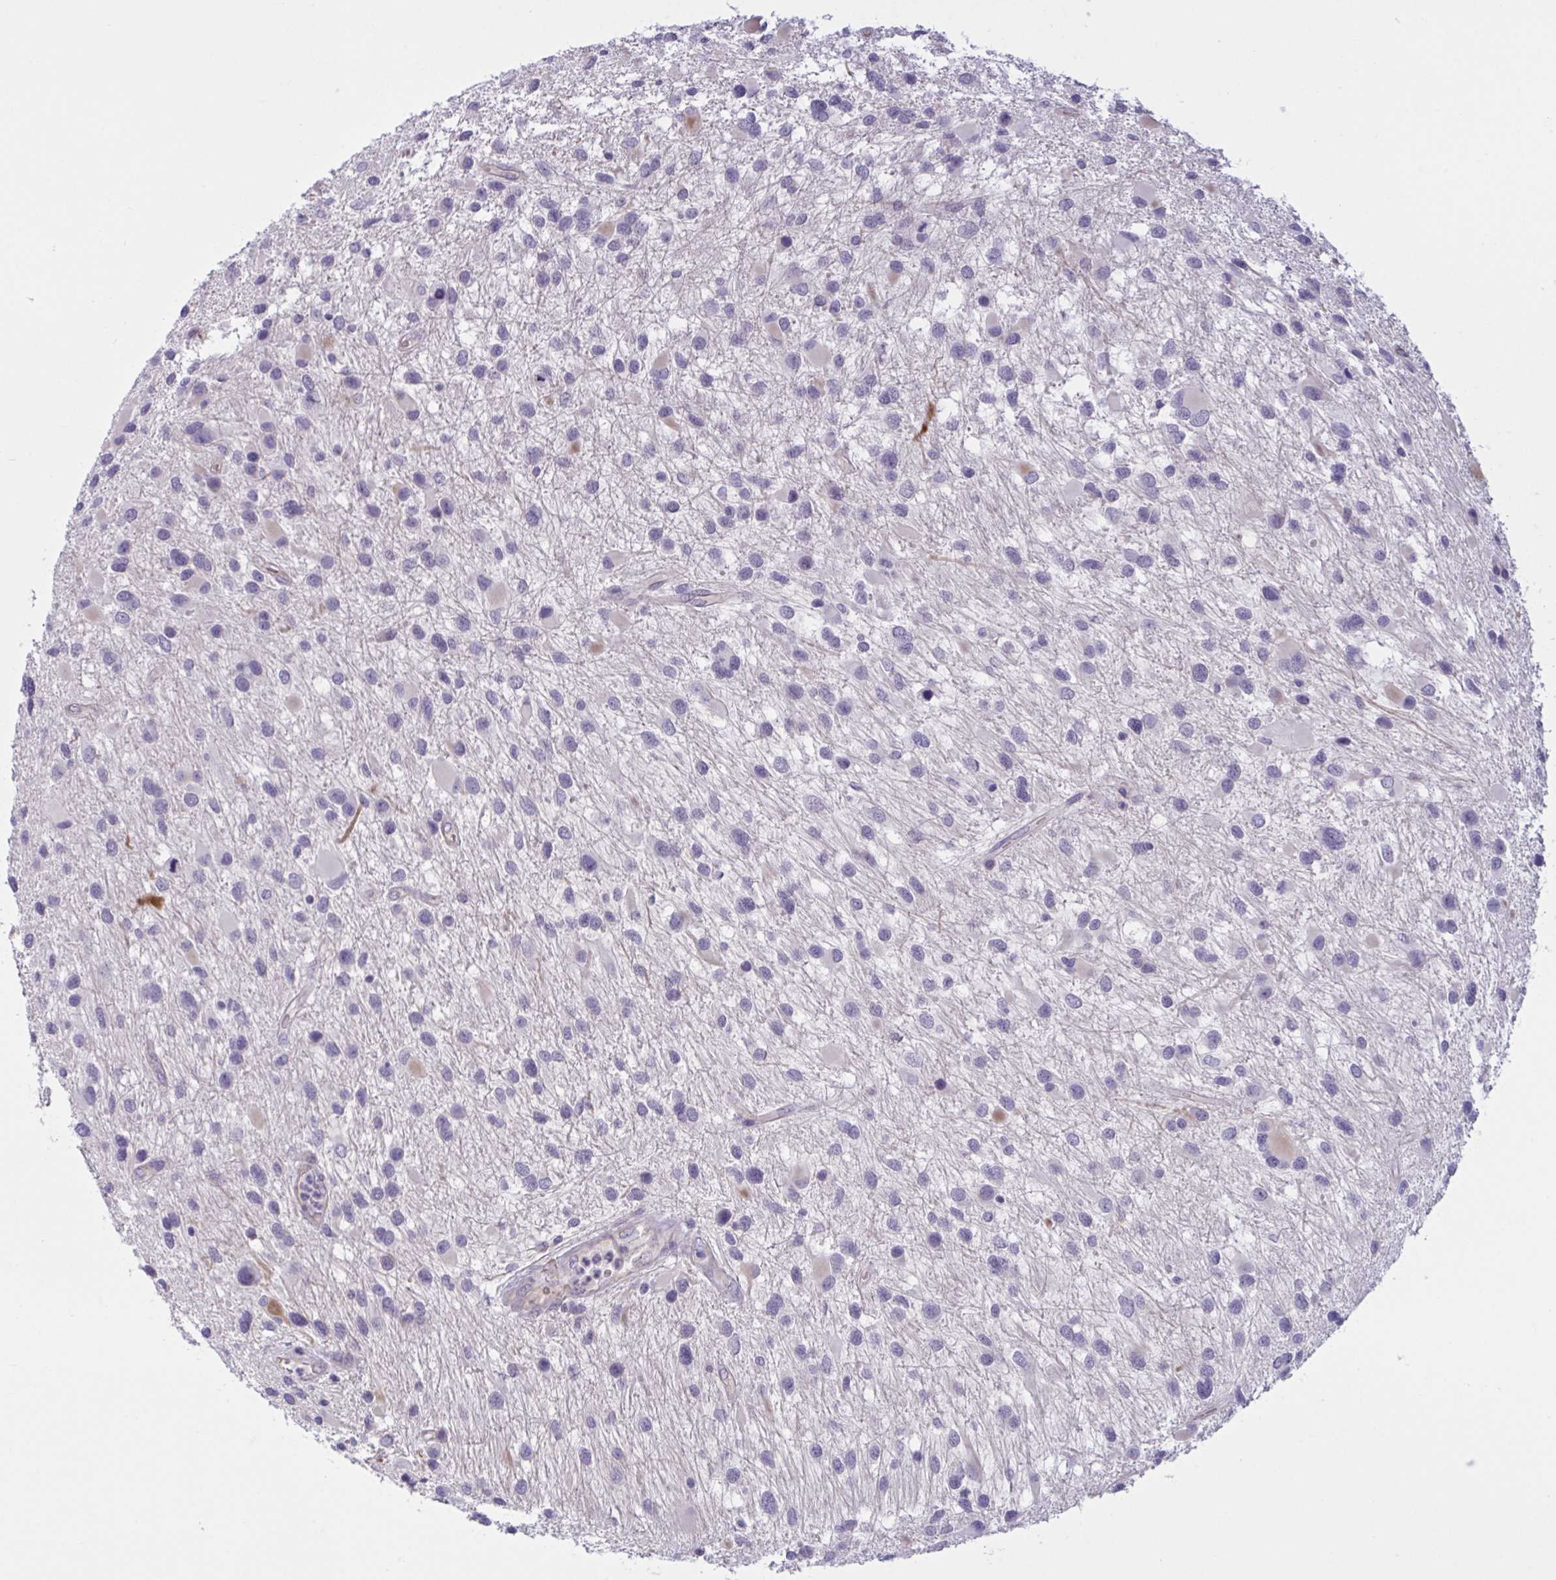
{"staining": {"intensity": "moderate", "quantity": "<25%", "location": "cytoplasmic/membranous"}, "tissue": "glioma", "cell_type": "Tumor cells", "image_type": "cancer", "snomed": [{"axis": "morphology", "description": "Glioma, malignant, Low grade"}, {"axis": "topography", "description": "Brain"}], "caption": "Immunohistochemistry (DAB (3,3'-diaminobenzidine)) staining of glioma shows moderate cytoplasmic/membranous protein positivity in approximately <25% of tumor cells.", "gene": "OR1L3", "patient": {"sex": "female", "age": 32}}